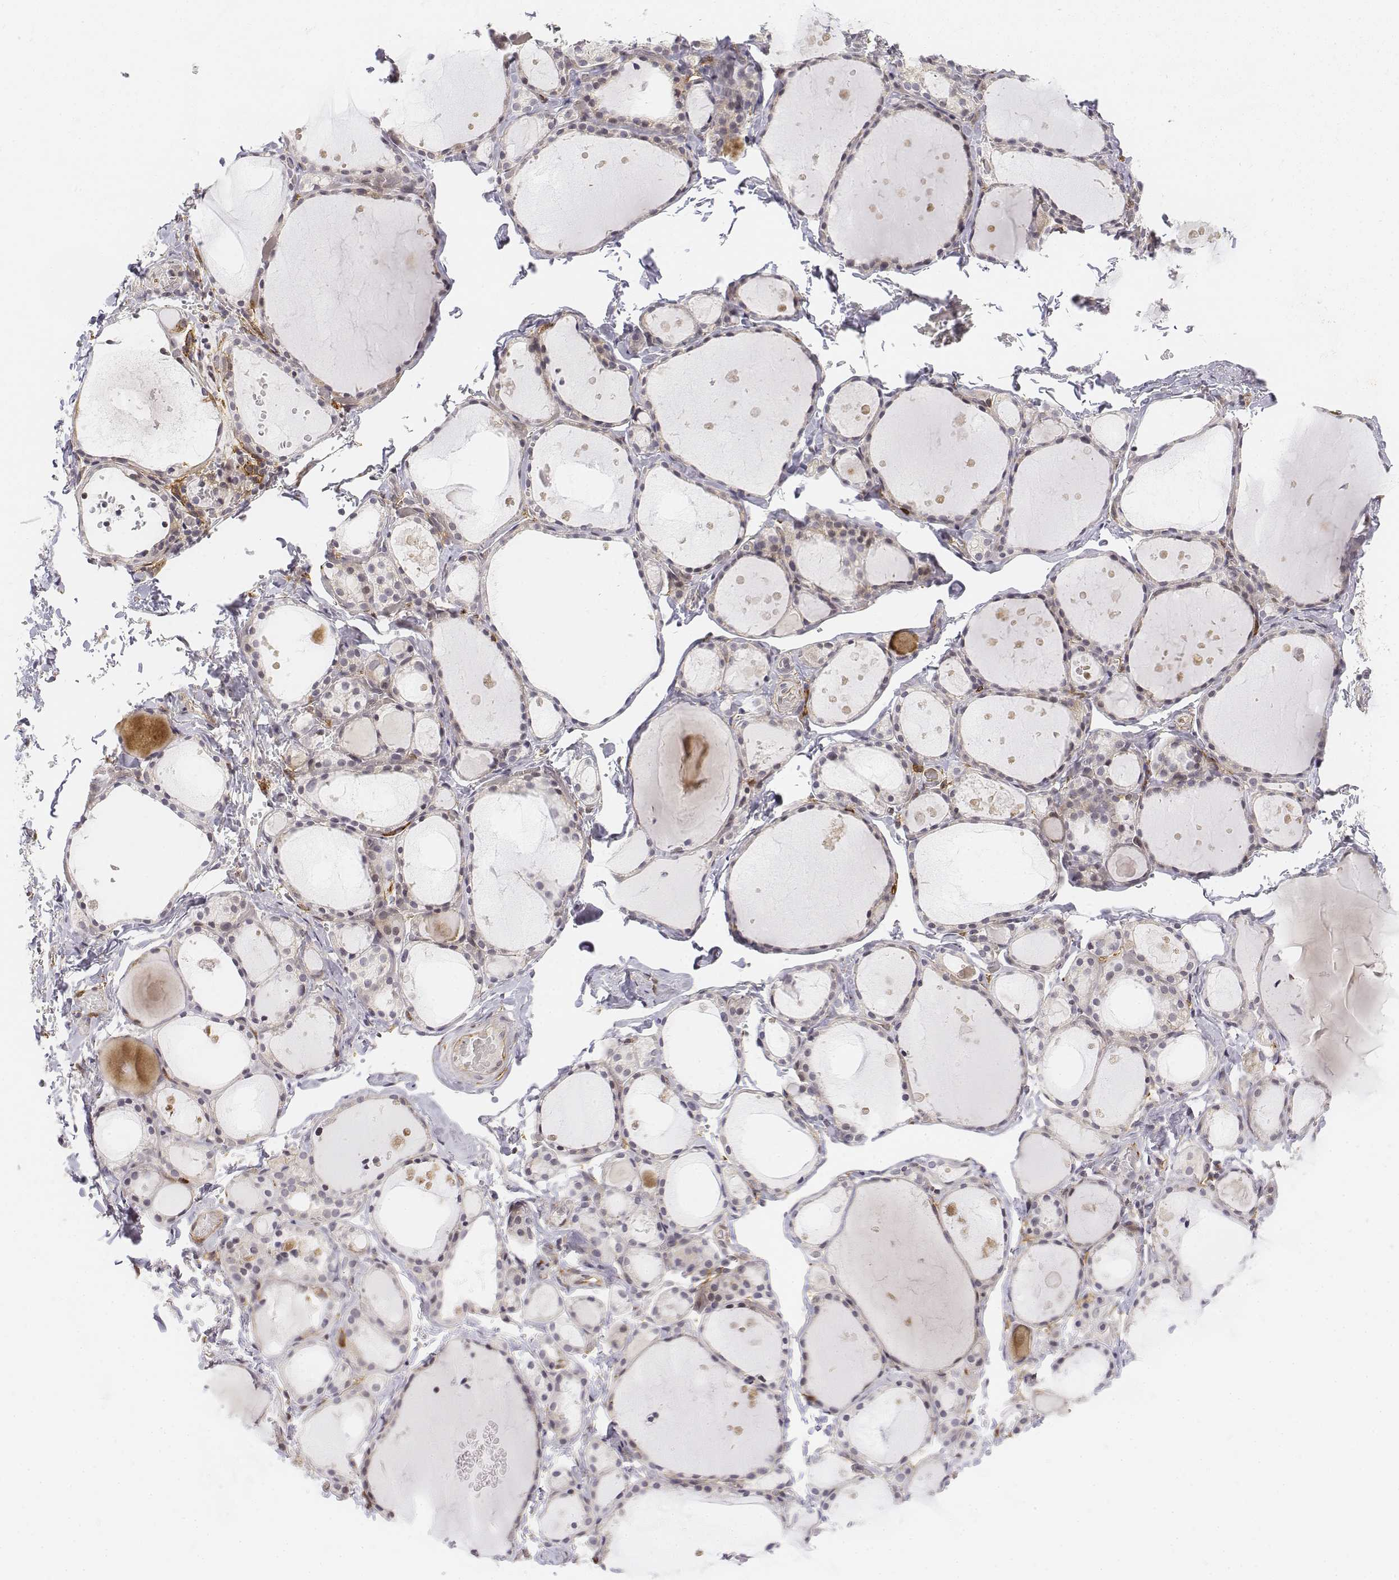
{"staining": {"intensity": "negative", "quantity": "none", "location": "none"}, "tissue": "thyroid gland", "cell_type": "Glandular cells", "image_type": "normal", "snomed": [{"axis": "morphology", "description": "Normal tissue, NOS"}, {"axis": "topography", "description": "Thyroid gland"}], "caption": "High magnification brightfield microscopy of benign thyroid gland stained with DAB (3,3'-diaminobenzidine) (brown) and counterstained with hematoxylin (blue): glandular cells show no significant staining.", "gene": "CD14", "patient": {"sex": "male", "age": 68}}